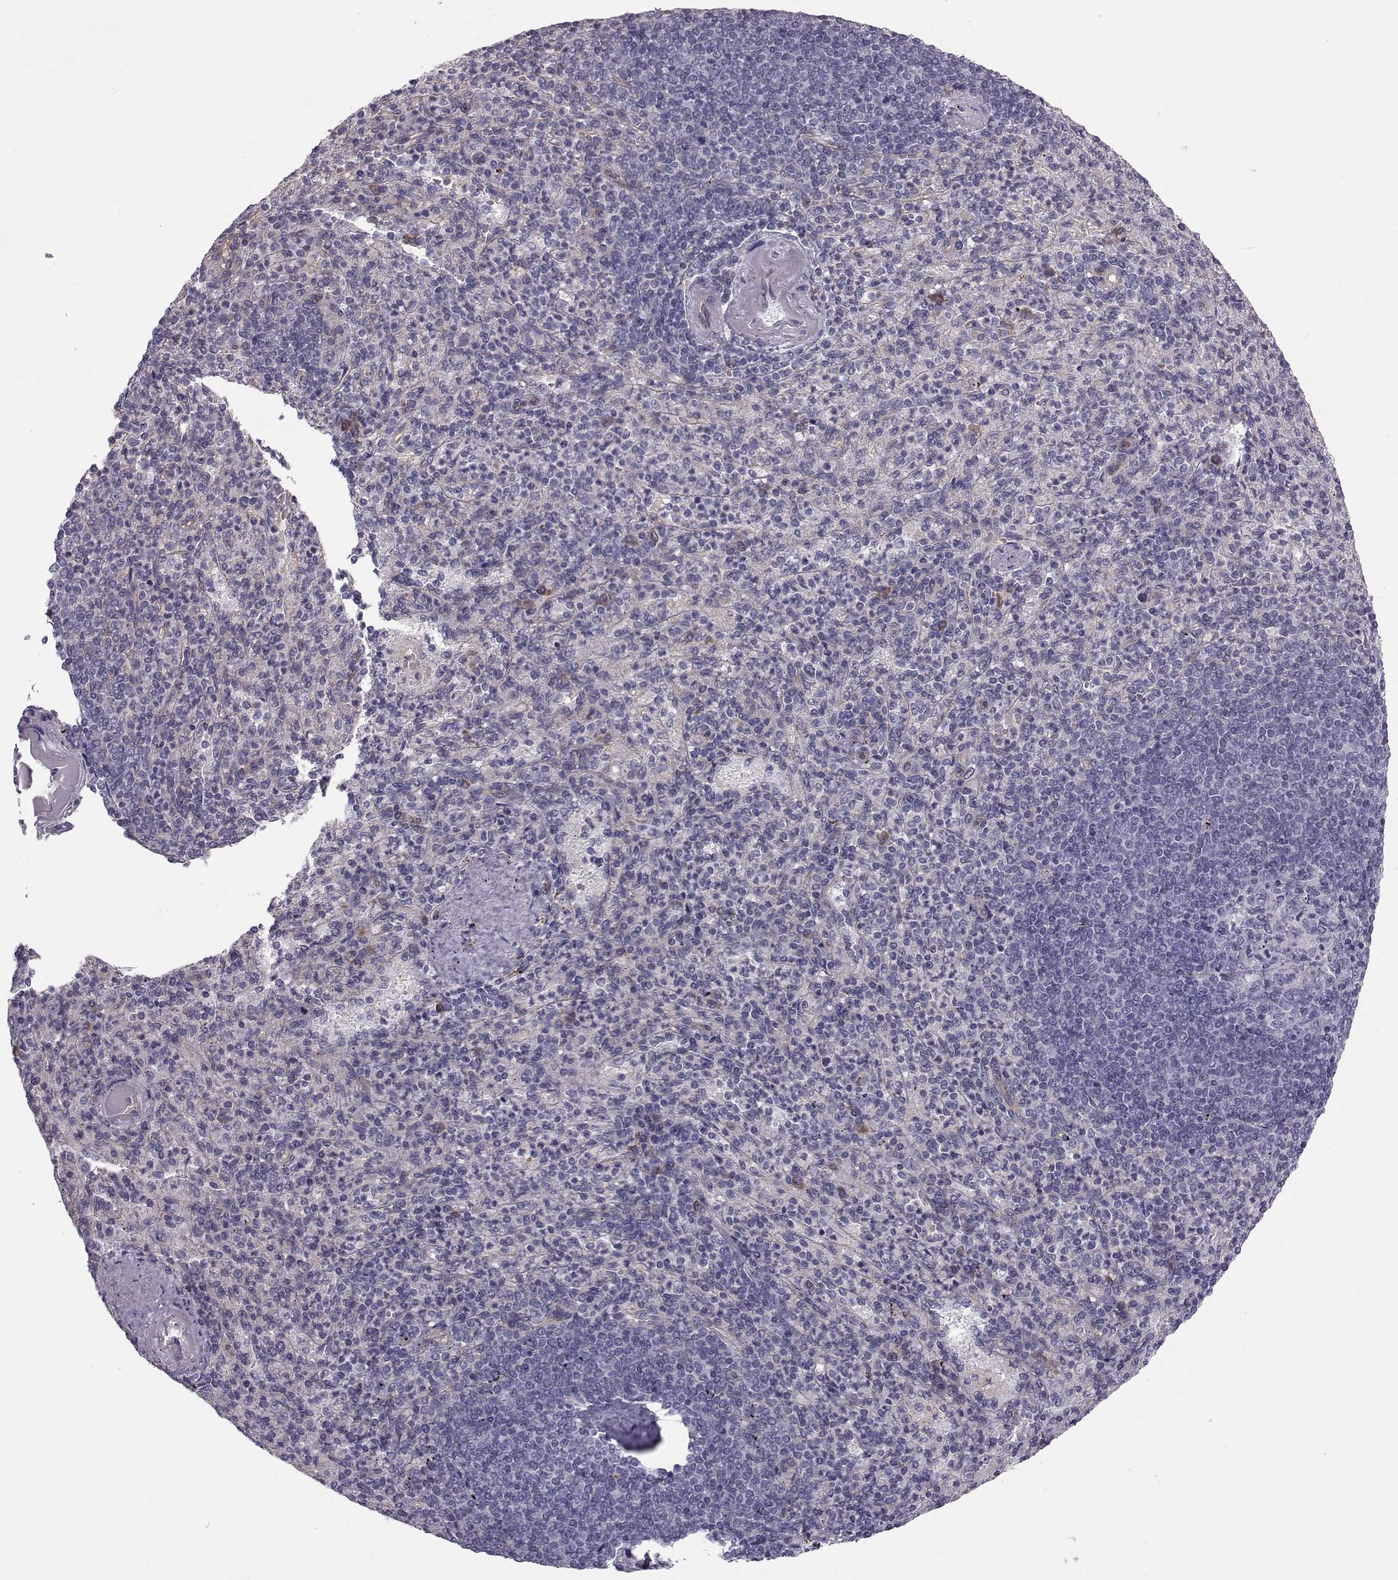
{"staining": {"intensity": "strong", "quantity": "<25%", "location": "cytoplasmic/membranous"}, "tissue": "spleen", "cell_type": "Cells in red pulp", "image_type": "normal", "snomed": [{"axis": "morphology", "description": "Normal tissue, NOS"}, {"axis": "topography", "description": "Spleen"}], "caption": "Approximately <25% of cells in red pulp in unremarkable human spleen exhibit strong cytoplasmic/membranous protein expression as visualized by brown immunohistochemical staining.", "gene": "QPCT", "patient": {"sex": "female", "age": 74}}